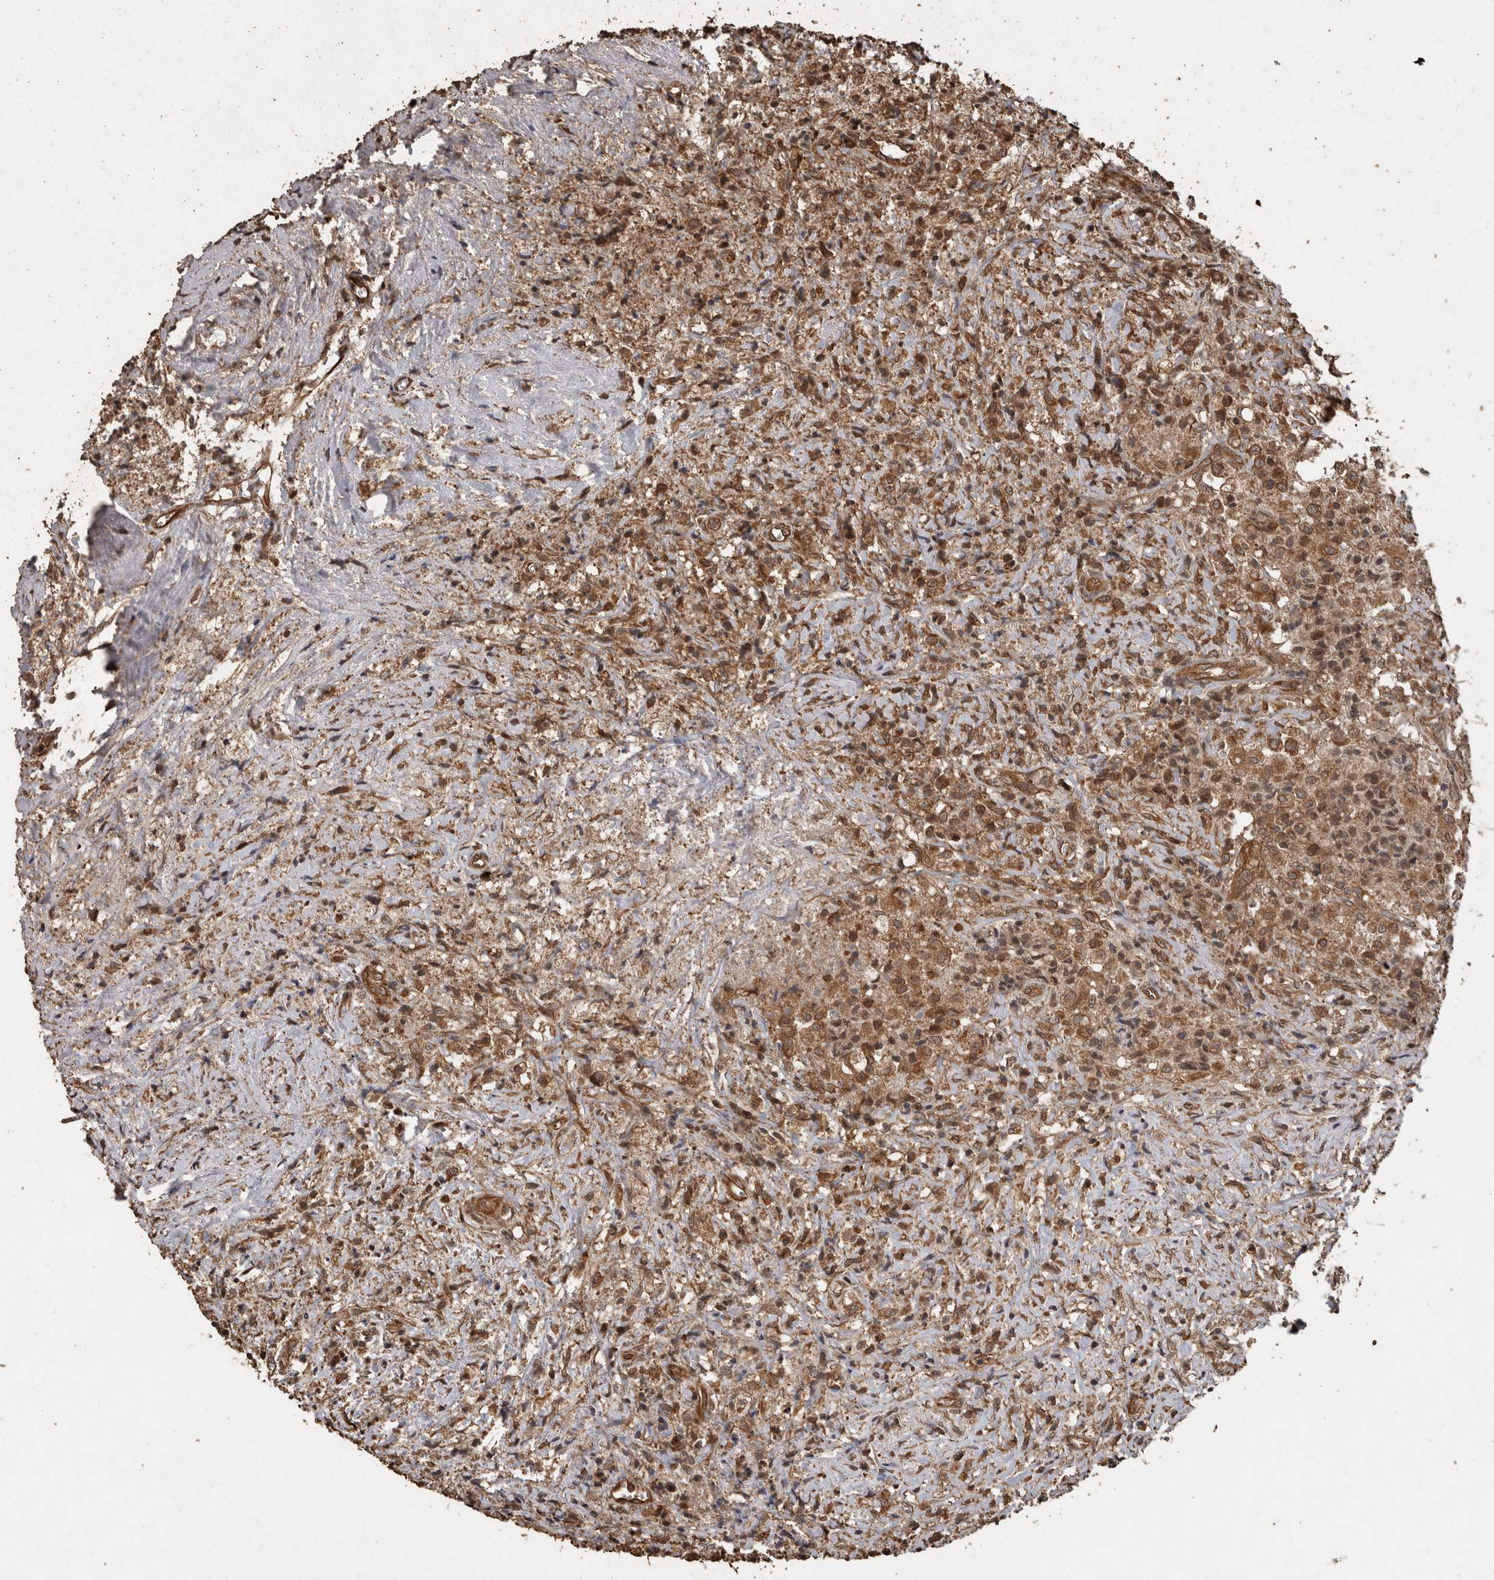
{"staining": {"intensity": "moderate", "quantity": ">75%", "location": "cytoplasmic/membranous"}, "tissue": "testis cancer", "cell_type": "Tumor cells", "image_type": "cancer", "snomed": [{"axis": "morphology", "description": "Carcinoma, Embryonal, NOS"}, {"axis": "topography", "description": "Testis"}], "caption": "Protein expression analysis of human embryonal carcinoma (testis) reveals moderate cytoplasmic/membranous staining in about >75% of tumor cells.", "gene": "PINK1", "patient": {"sex": "male", "age": 2}}